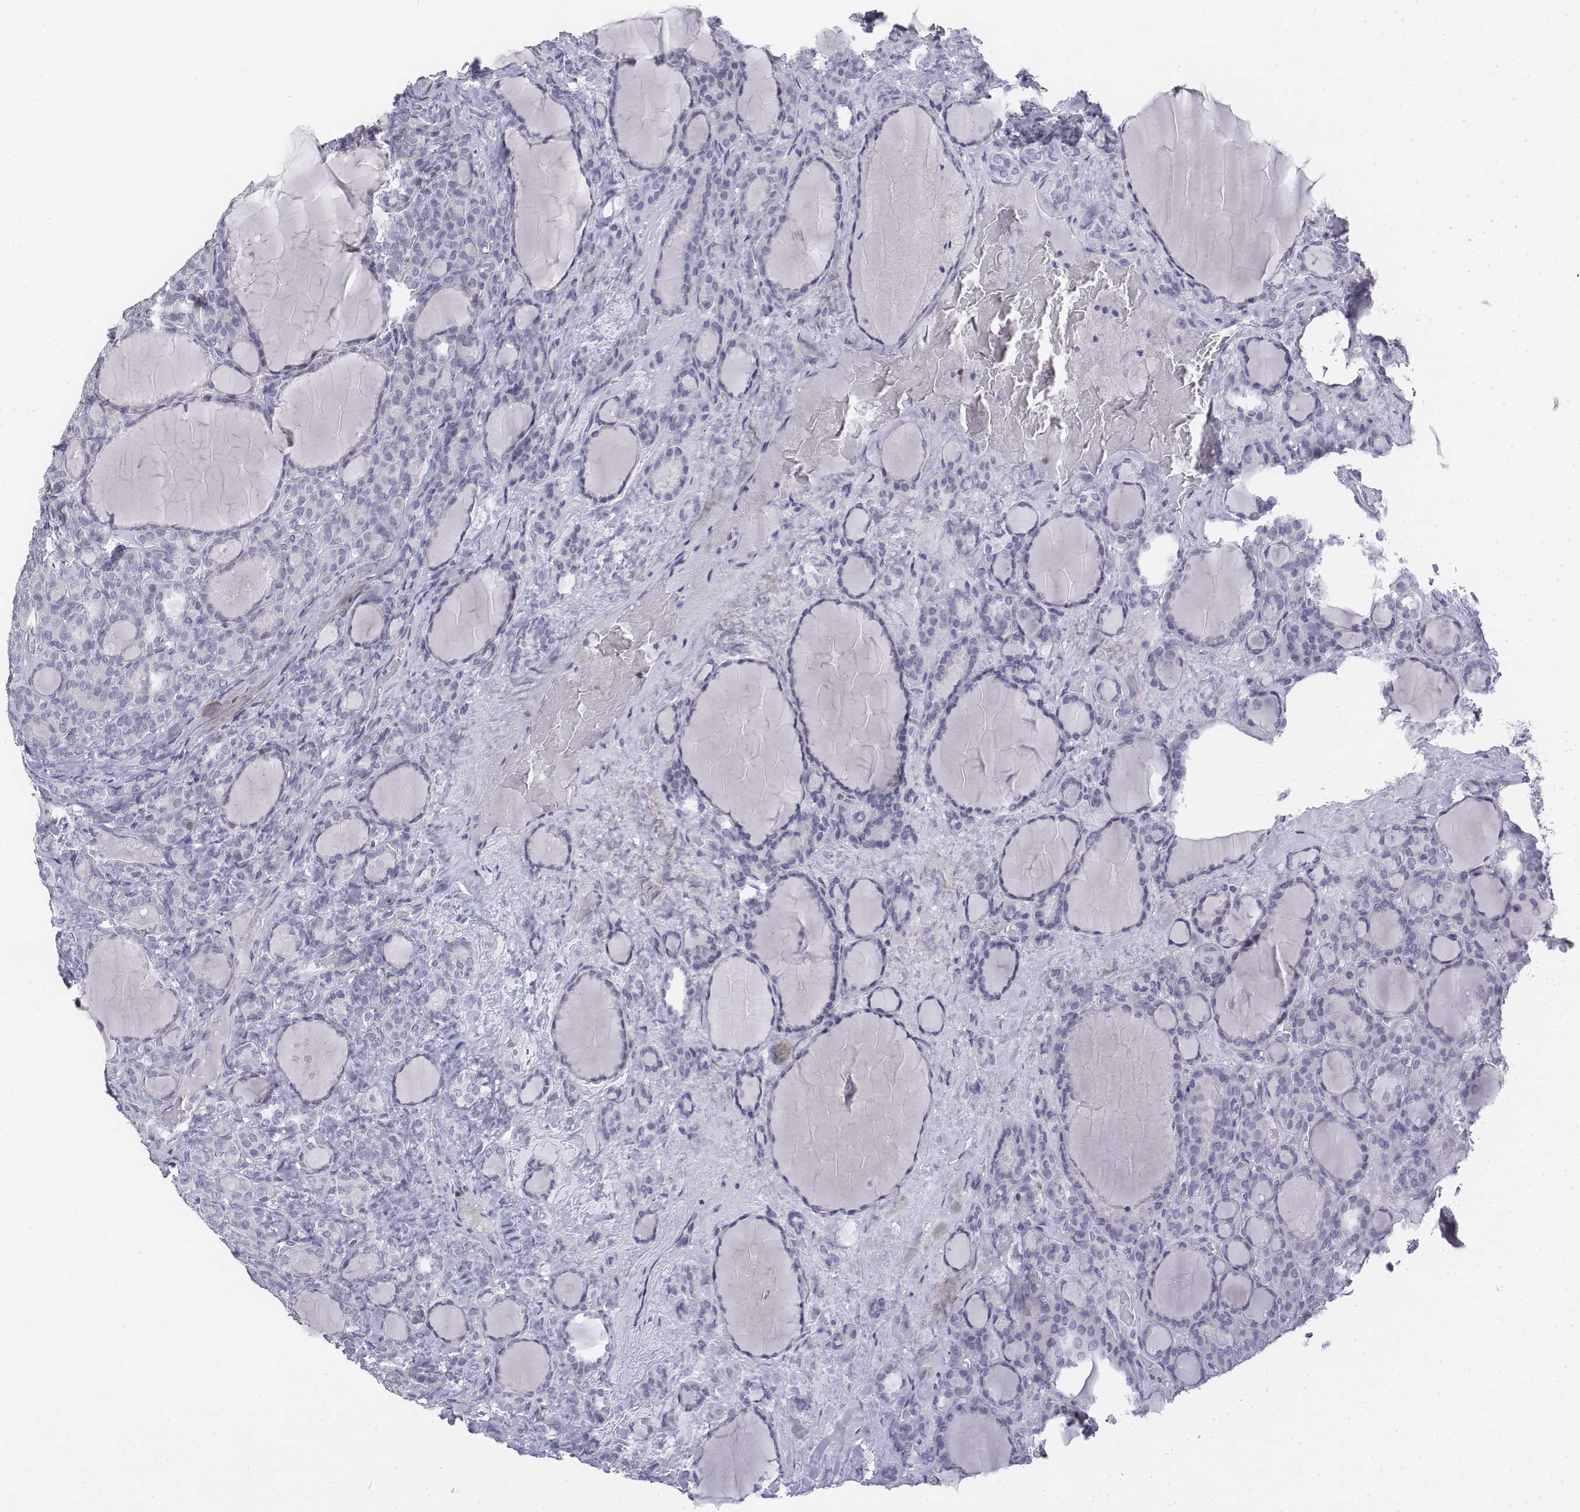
{"staining": {"intensity": "negative", "quantity": "none", "location": "none"}, "tissue": "thyroid cancer", "cell_type": "Tumor cells", "image_type": "cancer", "snomed": [{"axis": "morphology", "description": "Normal tissue, NOS"}, {"axis": "morphology", "description": "Follicular adenoma carcinoma, NOS"}, {"axis": "topography", "description": "Thyroid gland"}], "caption": "This photomicrograph is of thyroid cancer (follicular adenoma carcinoma) stained with immunohistochemistry (IHC) to label a protein in brown with the nuclei are counter-stained blue. There is no positivity in tumor cells.", "gene": "CD3E", "patient": {"sex": "female", "age": 31}}